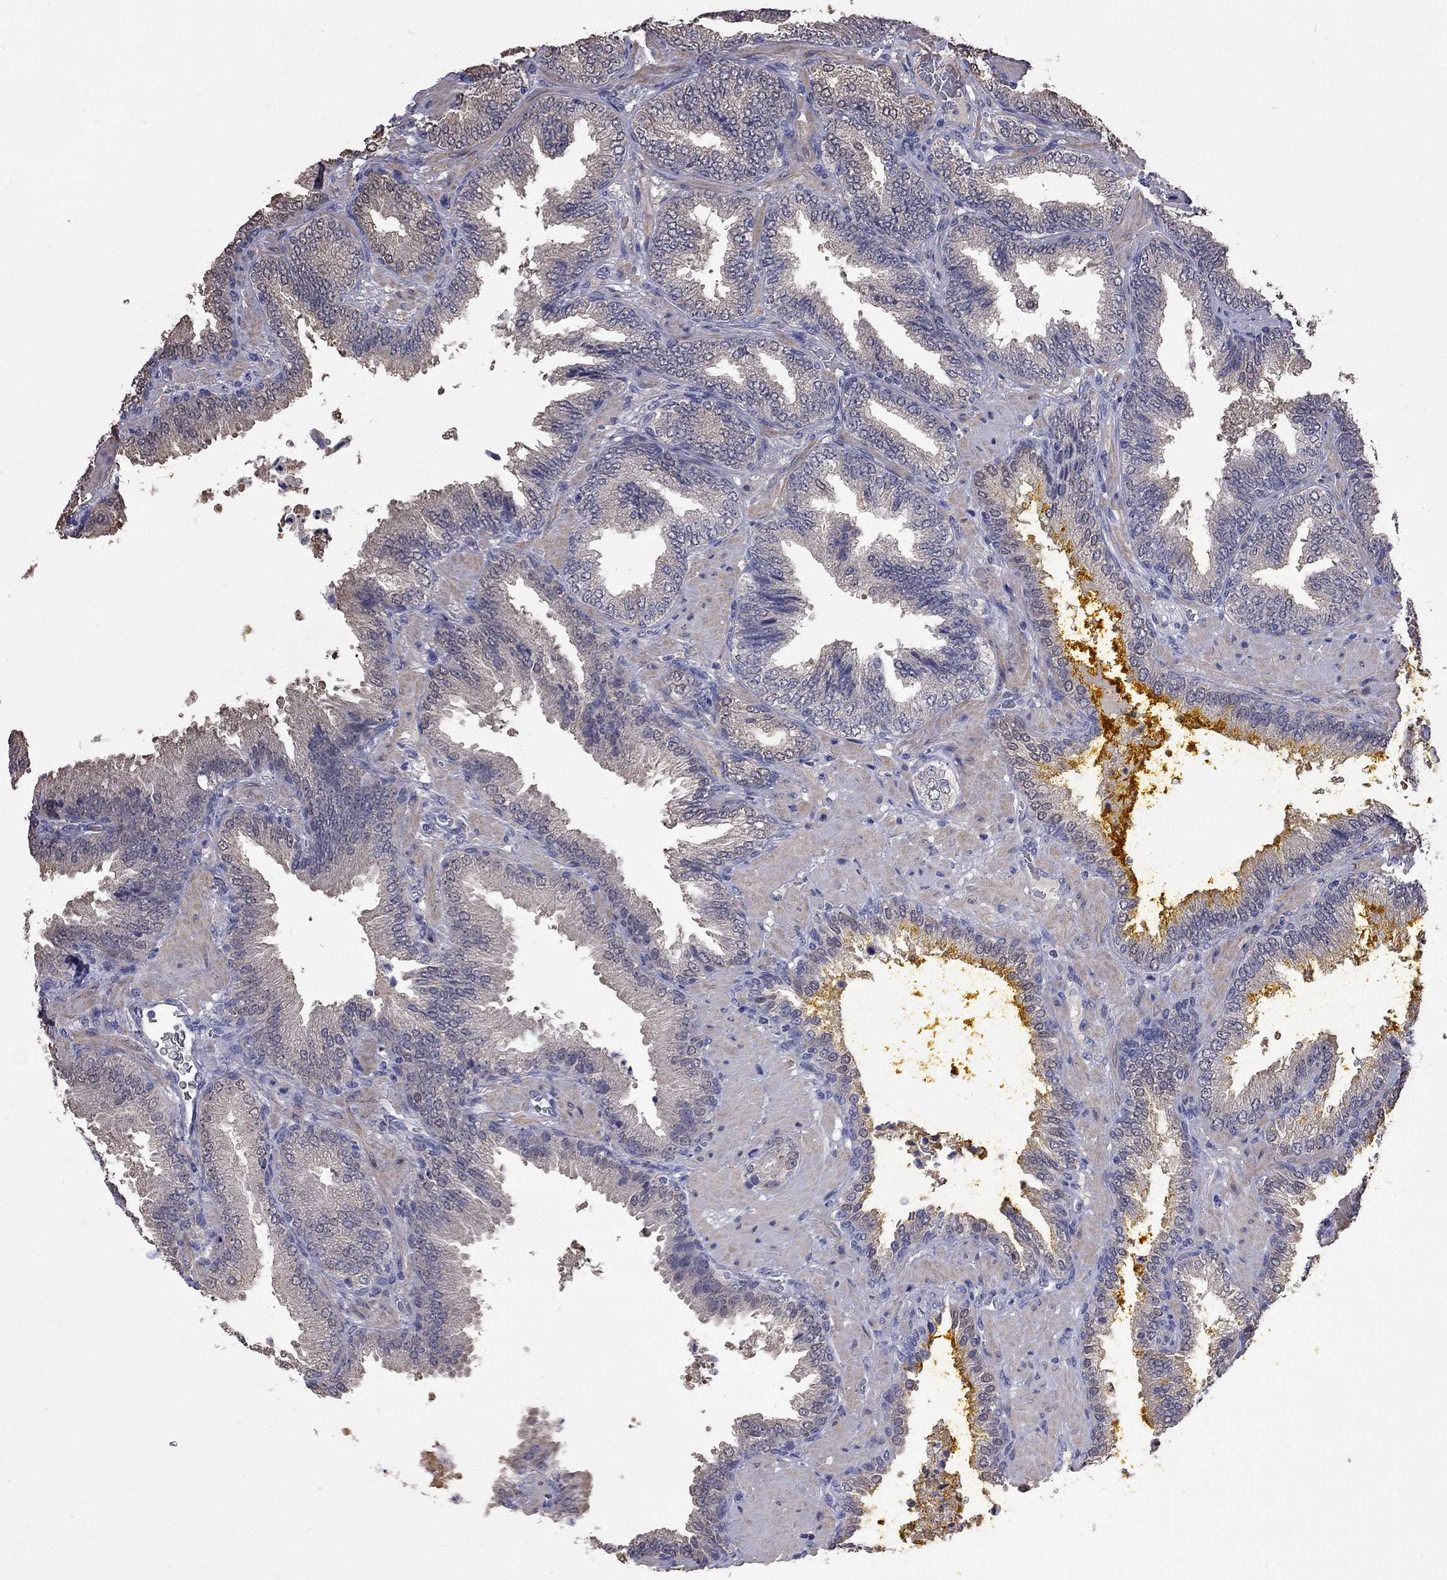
{"staining": {"intensity": "negative", "quantity": "none", "location": "none"}, "tissue": "prostate cancer", "cell_type": "Tumor cells", "image_type": "cancer", "snomed": [{"axis": "morphology", "description": "Adenocarcinoma, Low grade"}, {"axis": "topography", "description": "Prostate"}], "caption": "Human adenocarcinoma (low-grade) (prostate) stained for a protein using IHC shows no expression in tumor cells.", "gene": "CKAP2", "patient": {"sex": "male", "age": 68}}